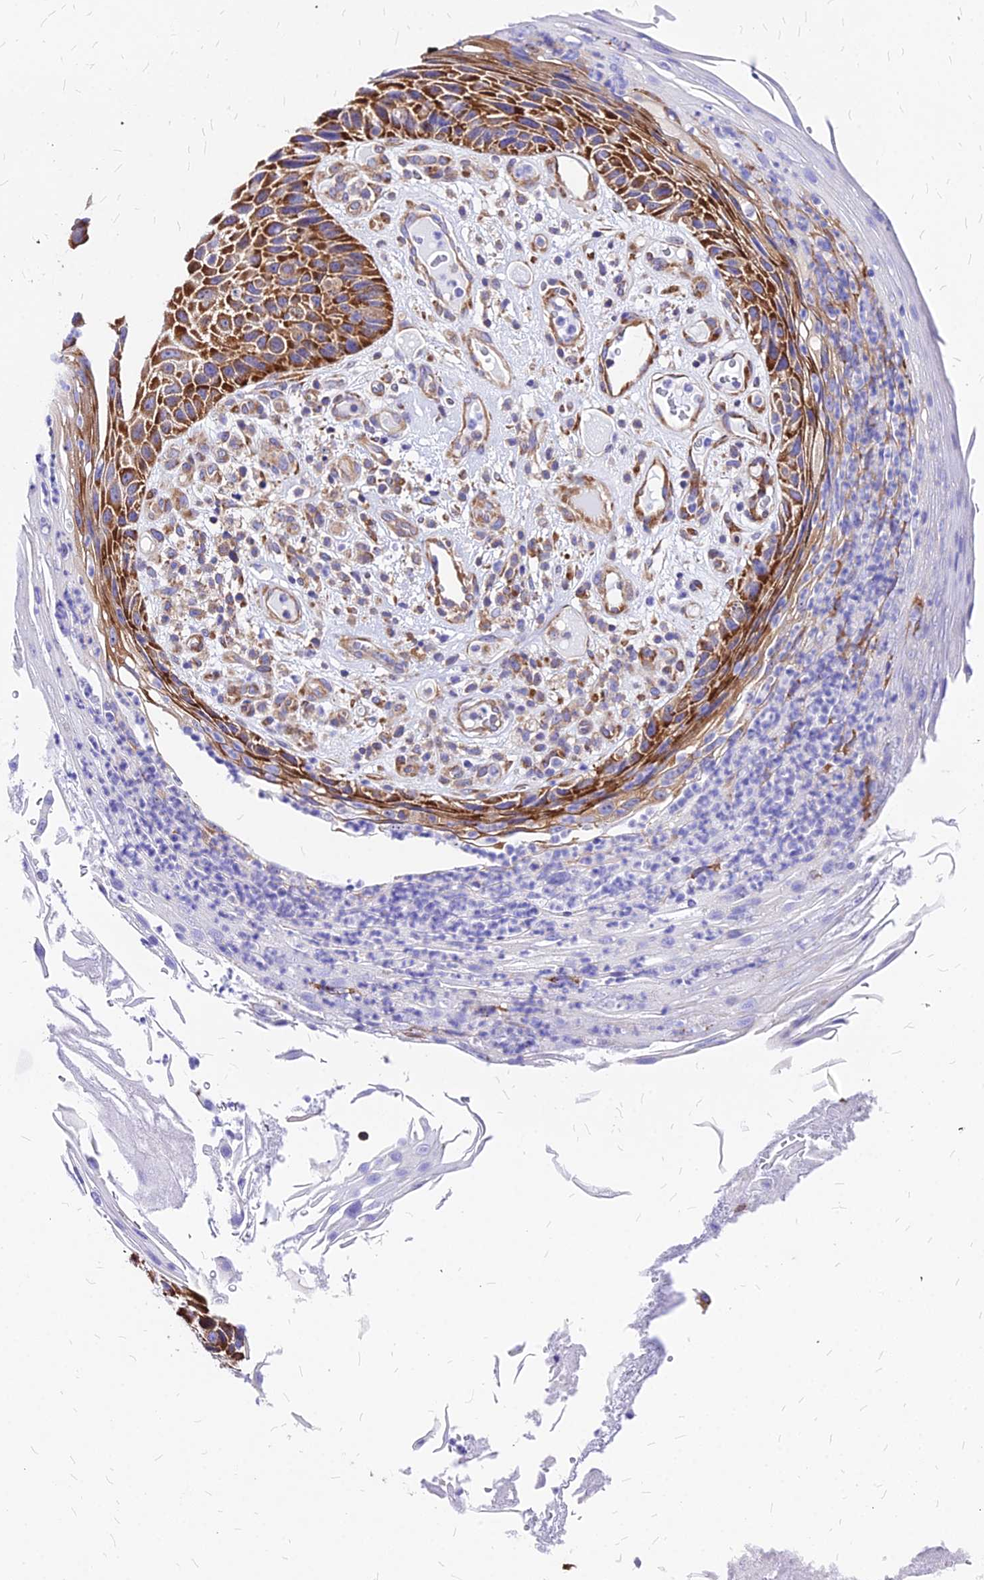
{"staining": {"intensity": "strong", "quantity": ">75%", "location": "cytoplasmic/membranous"}, "tissue": "skin cancer", "cell_type": "Tumor cells", "image_type": "cancer", "snomed": [{"axis": "morphology", "description": "Squamous cell carcinoma, NOS"}, {"axis": "topography", "description": "Skin"}], "caption": "Immunohistochemistry (DAB (3,3'-diaminobenzidine)) staining of skin squamous cell carcinoma demonstrates strong cytoplasmic/membranous protein positivity in approximately >75% of tumor cells. (IHC, brightfield microscopy, high magnification).", "gene": "RPL19", "patient": {"sex": "female", "age": 88}}